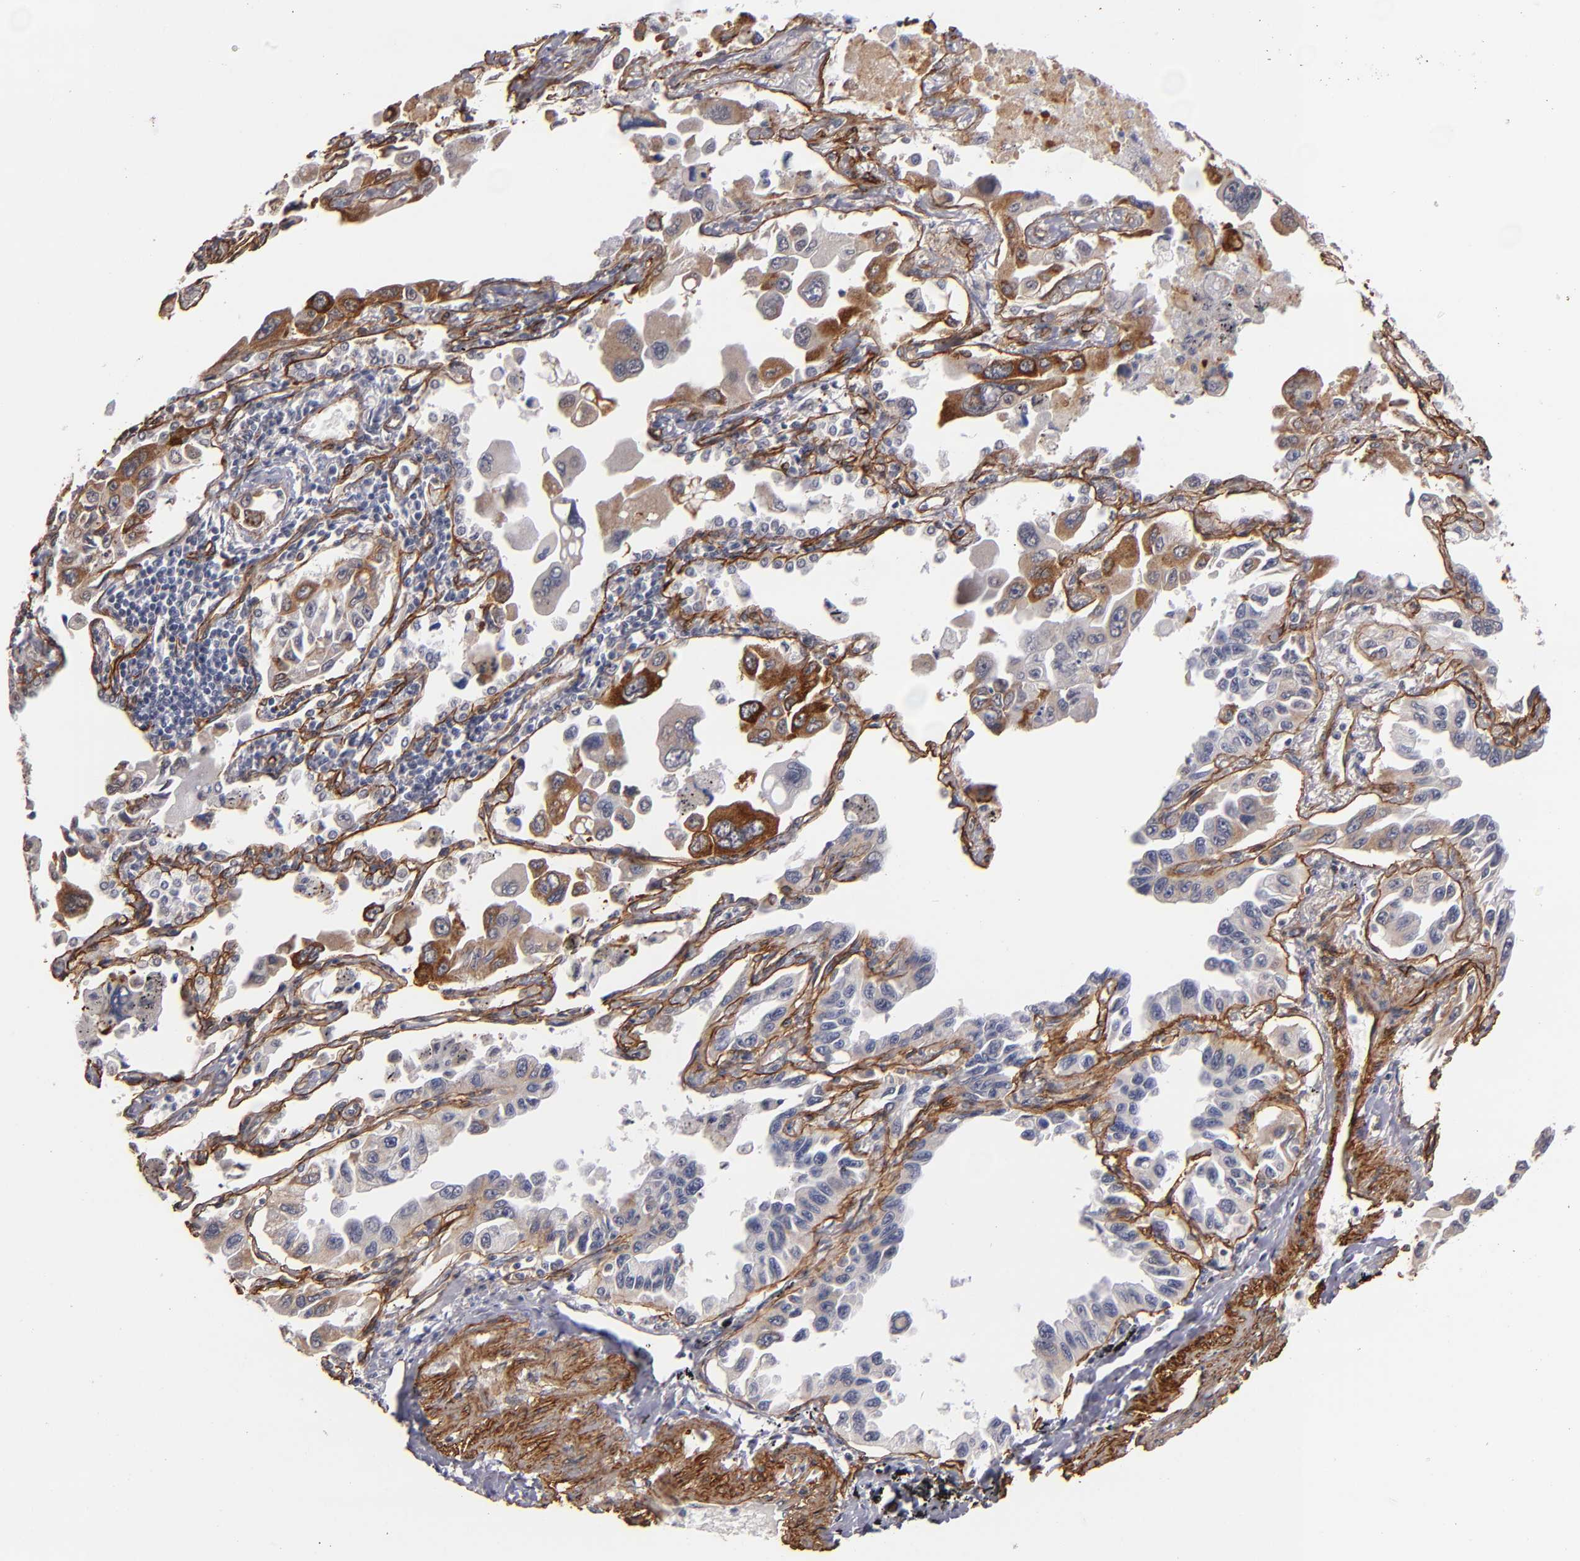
{"staining": {"intensity": "moderate", "quantity": ">75%", "location": "cytoplasmic/membranous"}, "tissue": "lung cancer", "cell_type": "Tumor cells", "image_type": "cancer", "snomed": [{"axis": "morphology", "description": "Adenocarcinoma, NOS"}, {"axis": "topography", "description": "Lung"}], "caption": "High-power microscopy captured an immunohistochemistry micrograph of lung cancer (adenocarcinoma), revealing moderate cytoplasmic/membranous expression in about >75% of tumor cells. (DAB IHC with brightfield microscopy, high magnification).", "gene": "LAMC1", "patient": {"sex": "male", "age": 64}}